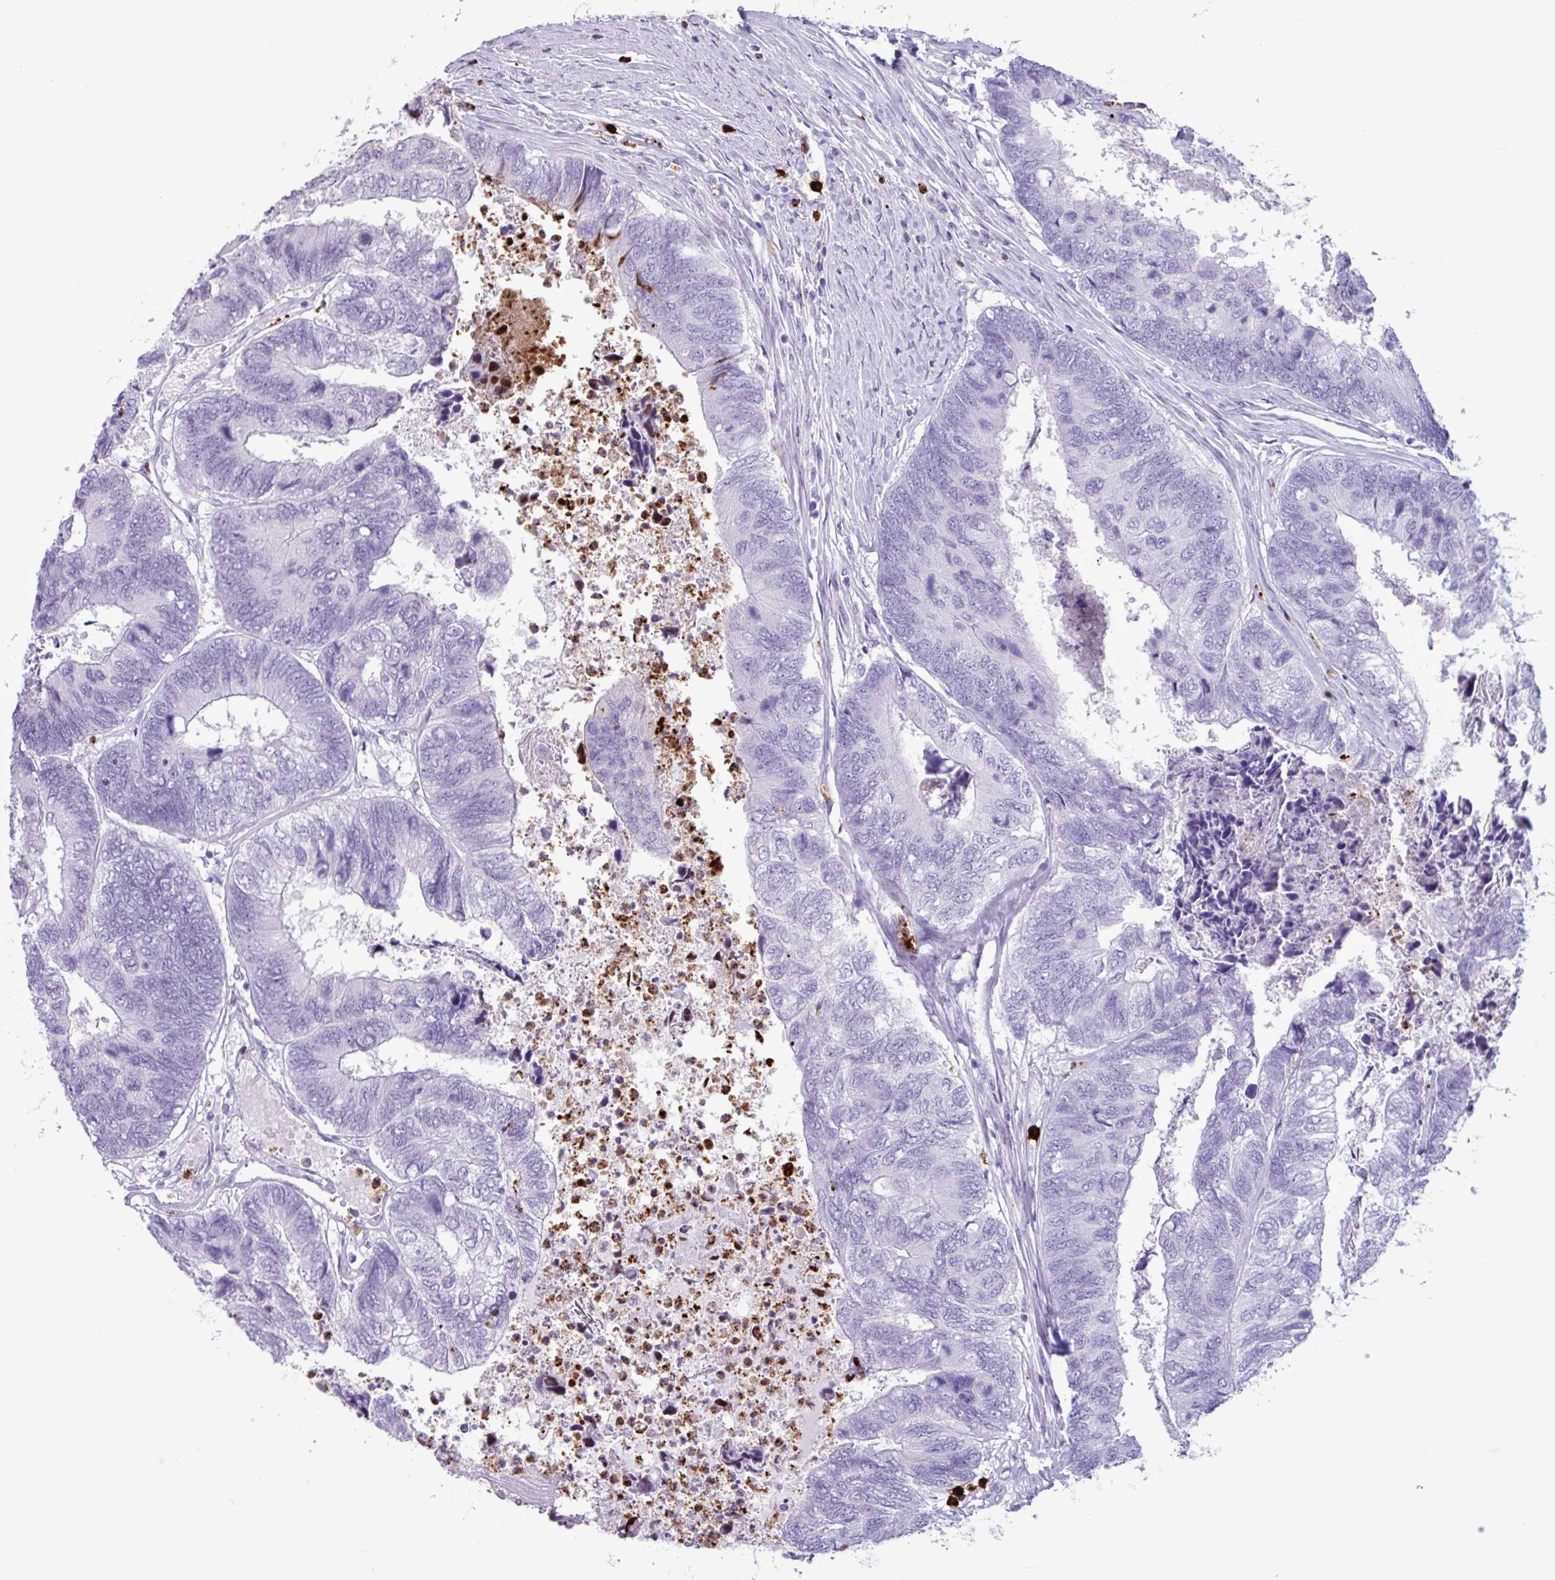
{"staining": {"intensity": "negative", "quantity": "none", "location": "none"}, "tissue": "colorectal cancer", "cell_type": "Tumor cells", "image_type": "cancer", "snomed": [{"axis": "morphology", "description": "Adenocarcinoma, NOS"}, {"axis": "topography", "description": "Colon"}], "caption": "Tumor cells are negative for brown protein staining in adenocarcinoma (colorectal).", "gene": "TMEM178A", "patient": {"sex": "female", "age": 67}}